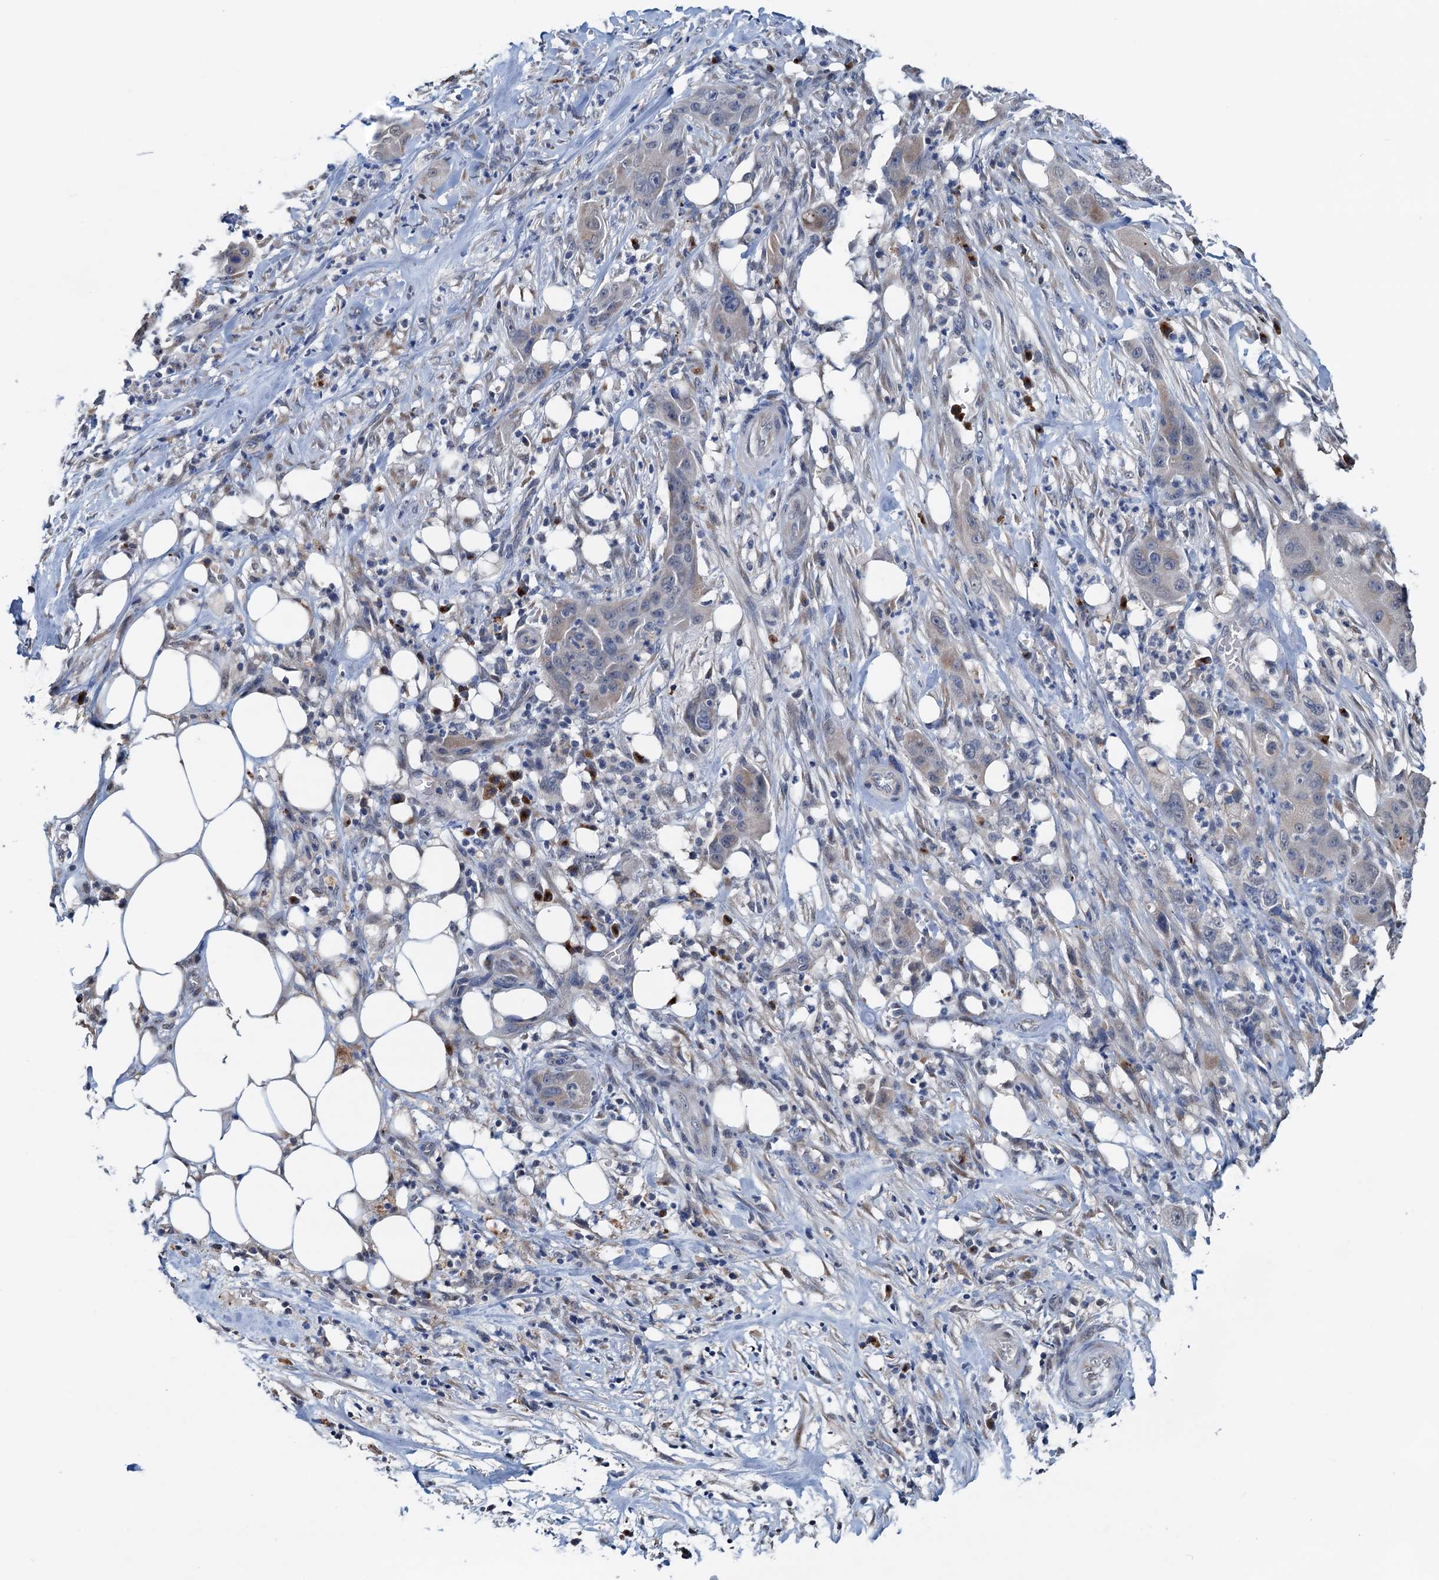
{"staining": {"intensity": "weak", "quantity": "<25%", "location": "cytoplasmic/membranous"}, "tissue": "pancreatic cancer", "cell_type": "Tumor cells", "image_type": "cancer", "snomed": [{"axis": "morphology", "description": "Adenocarcinoma, NOS"}, {"axis": "topography", "description": "Pancreas"}], "caption": "This is an immunohistochemistry (IHC) image of human adenocarcinoma (pancreatic). There is no staining in tumor cells.", "gene": "SHLD1", "patient": {"sex": "female", "age": 78}}